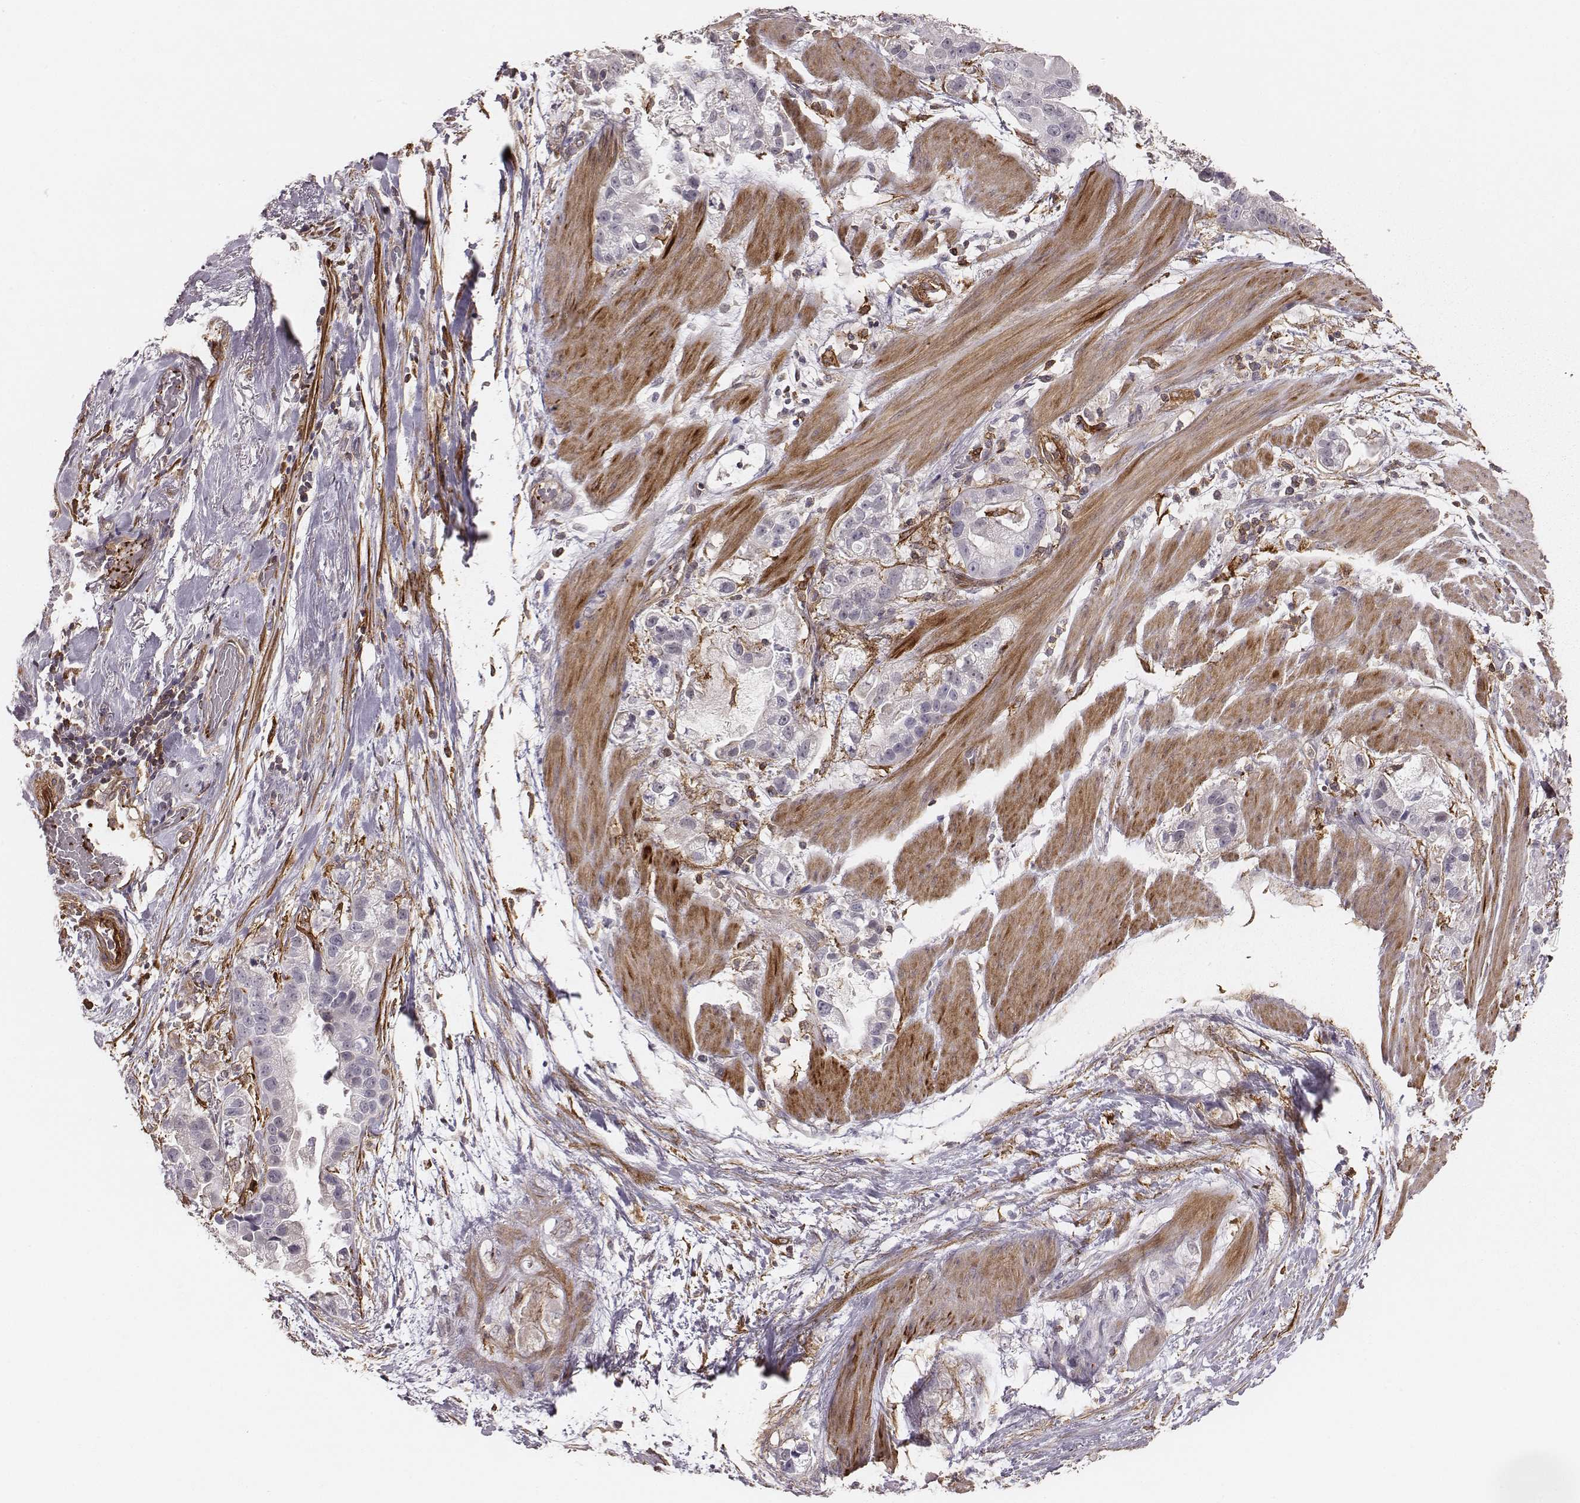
{"staining": {"intensity": "negative", "quantity": "none", "location": "none"}, "tissue": "stomach cancer", "cell_type": "Tumor cells", "image_type": "cancer", "snomed": [{"axis": "morphology", "description": "Adenocarcinoma, NOS"}, {"axis": "topography", "description": "Stomach"}], "caption": "Photomicrograph shows no significant protein expression in tumor cells of stomach cancer (adenocarcinoma).", "gene": "ZYX", "patient": {"sex": "male", "age": 59}}